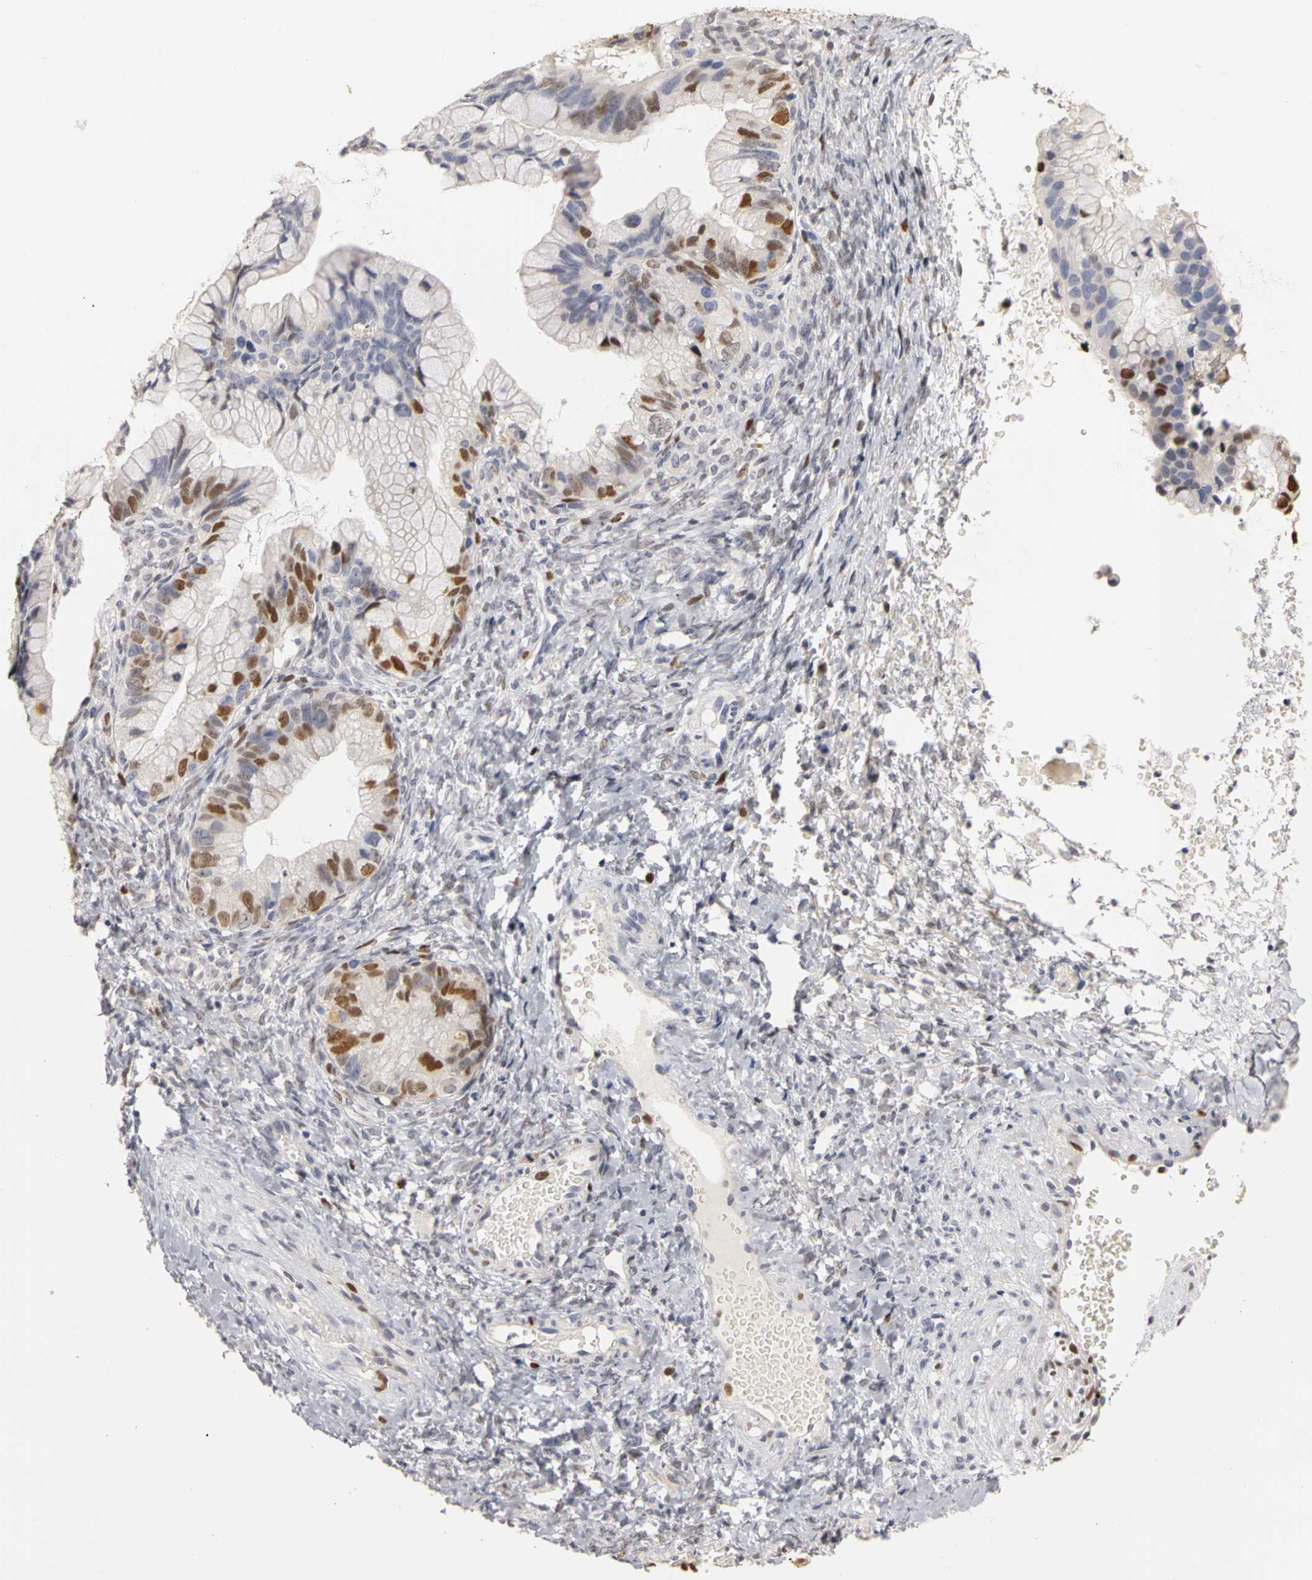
{"staining": {"intensity": "moderate", "quantity": "25%-75%", "location": "nuclear"}, "tissue": "ovarian cancer", "cell_type": "Tumor cells", "image_type": "cancer", "snomed": [{"axis": "morphology", "description": "Cystadenocarcinoma, mucinous, NOS"}, {"axis": "topography", "description": "Ovary"}], "caption": "IHC image of neoplastic tissue: human ovarian cancer stained using IHC demonstrates medium levels of moderate protein expression localized specifically in the nuclear of tumor cells, appearing as a nuclear brown color.", "gene": "MCM6", "patient": {"sex": "female", "age": 36}}